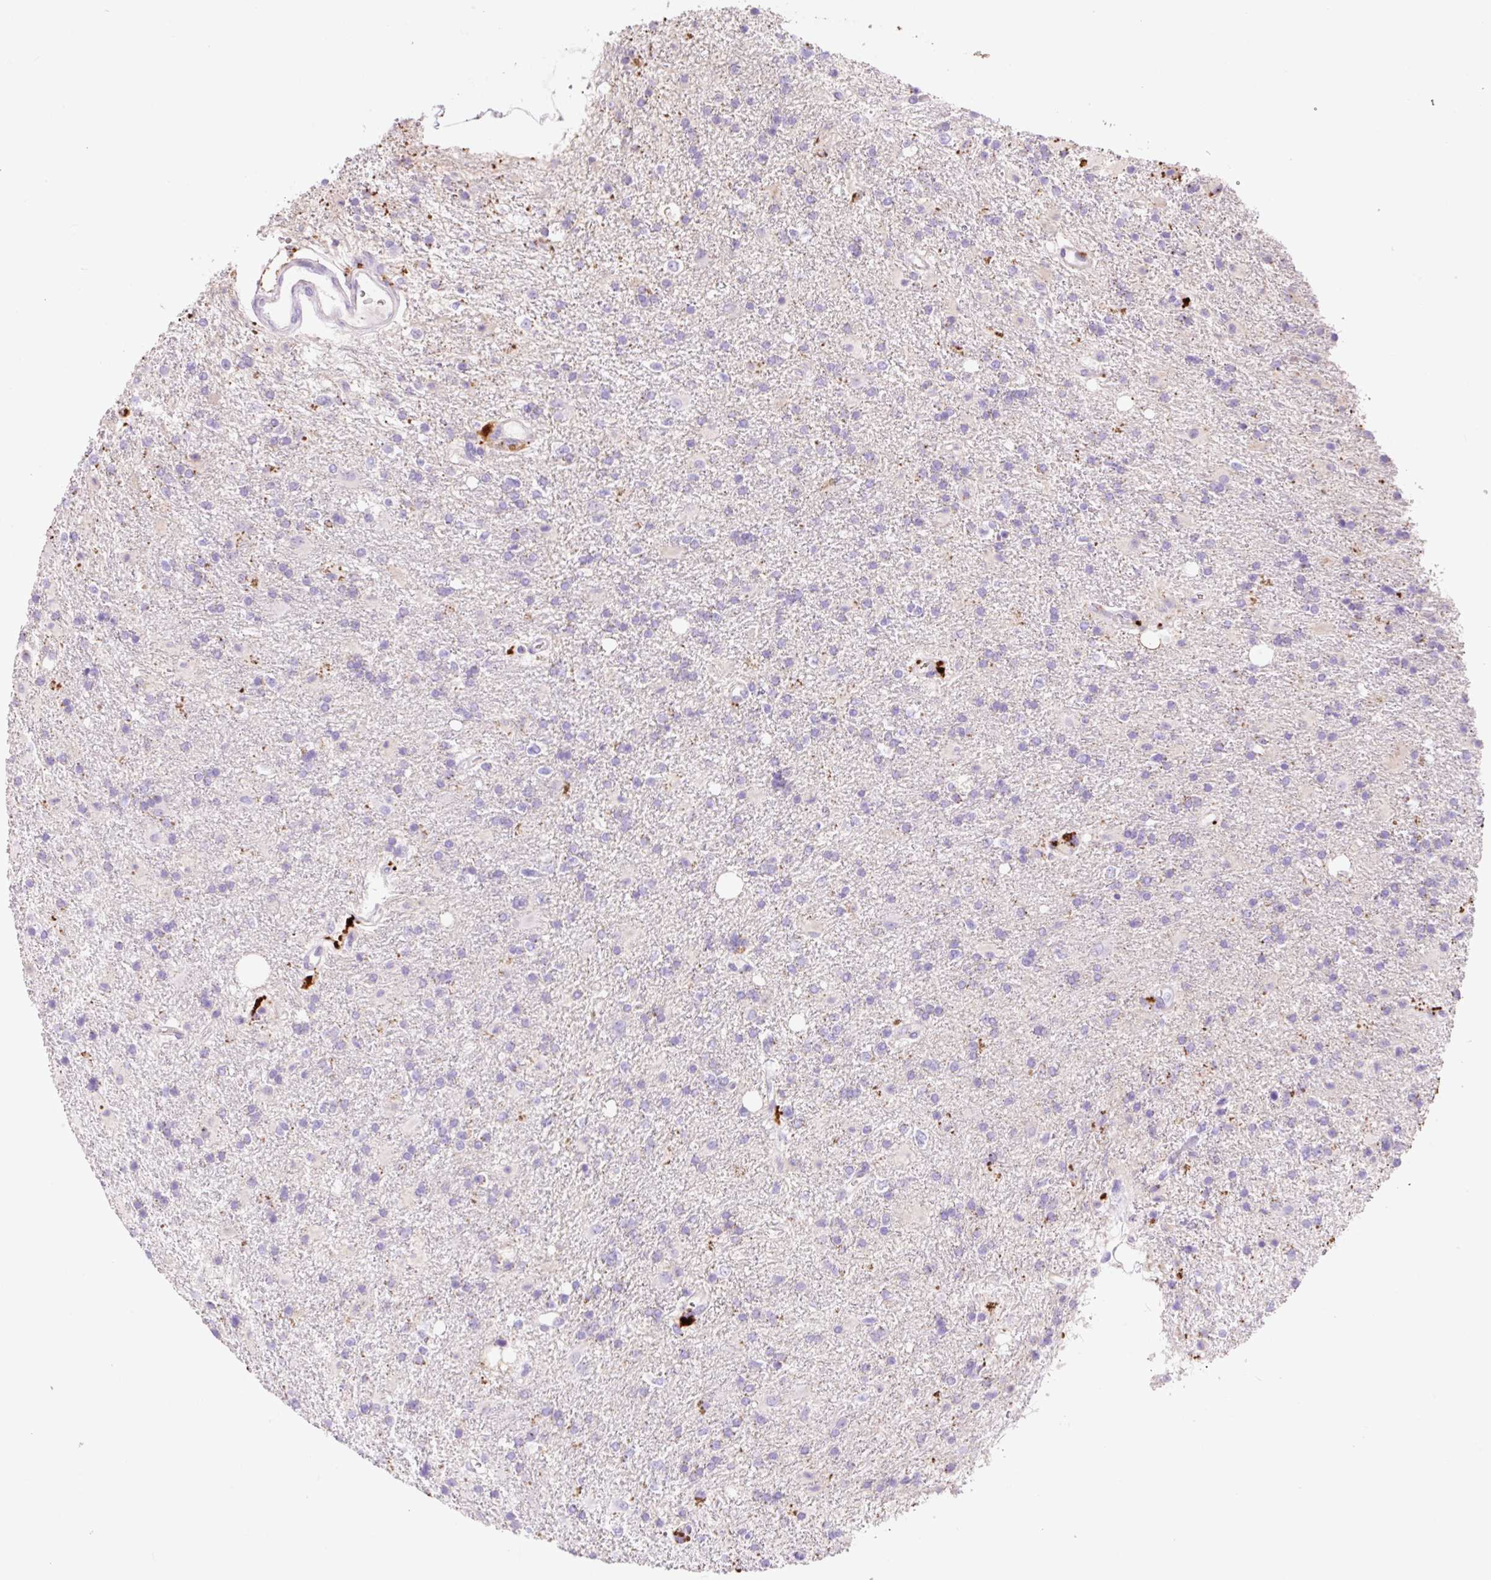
{"staining": {"intensity": "negative", "quantity": "none", "location": "none"}, "tissue": "glioma", "cell_type": "Tumor cells", "image_type": "cancer", "snomed": [{"axis": "morphology", "description": "Glioma, malignant, High grade"}, {"axis": "topography", "description": "Brain"}], "caption": "A histopathology image of human glioma is negative for staining in tumor cells.", "gene": "HEXA", "patient": {"sex": "male", "age": 56}}